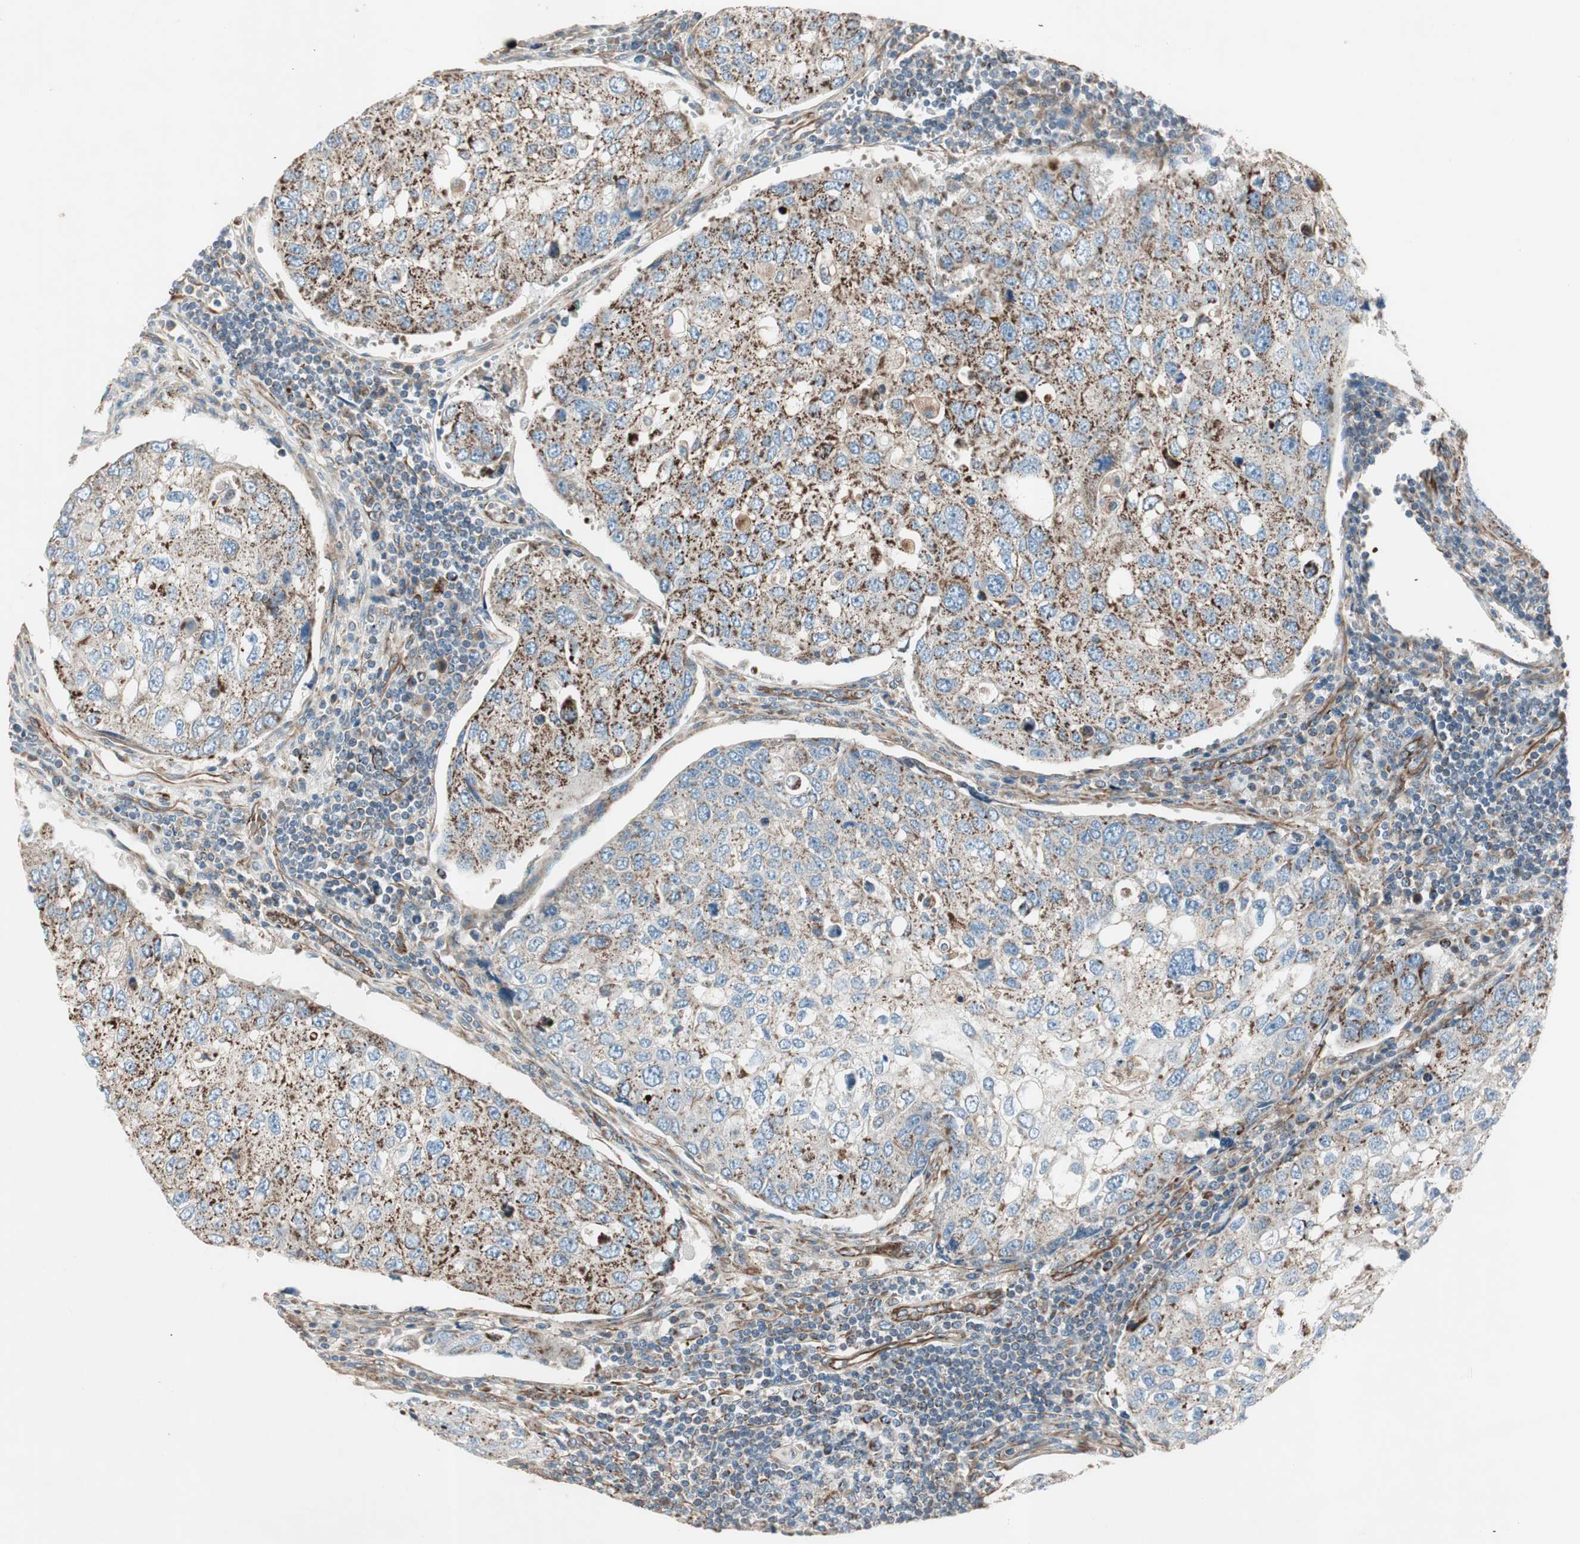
{"staining": {"intensity": "moderate", "quantity": "25%-75%", "location": "cytoplasmic/membranous"}, "tissue": "urothelial cancer", "cell_type": "Tumor cells", "image_type": "cancer", "snomed": [{"axis": "morphology", "description": "Urothelial carcinoma, High grade"}, {"axis": "topography", "description": "Lymph node"}, {"axis": "topography", "description": "Urinary bladder"}], "caption": "Urothelial cancer stained with IHC reveals moderate cytoplasmic/membranous staining in about 25%-75% of tumor cells.", "gene": "SRCIN1", "patient": {"sex": "male", "age": 51}}